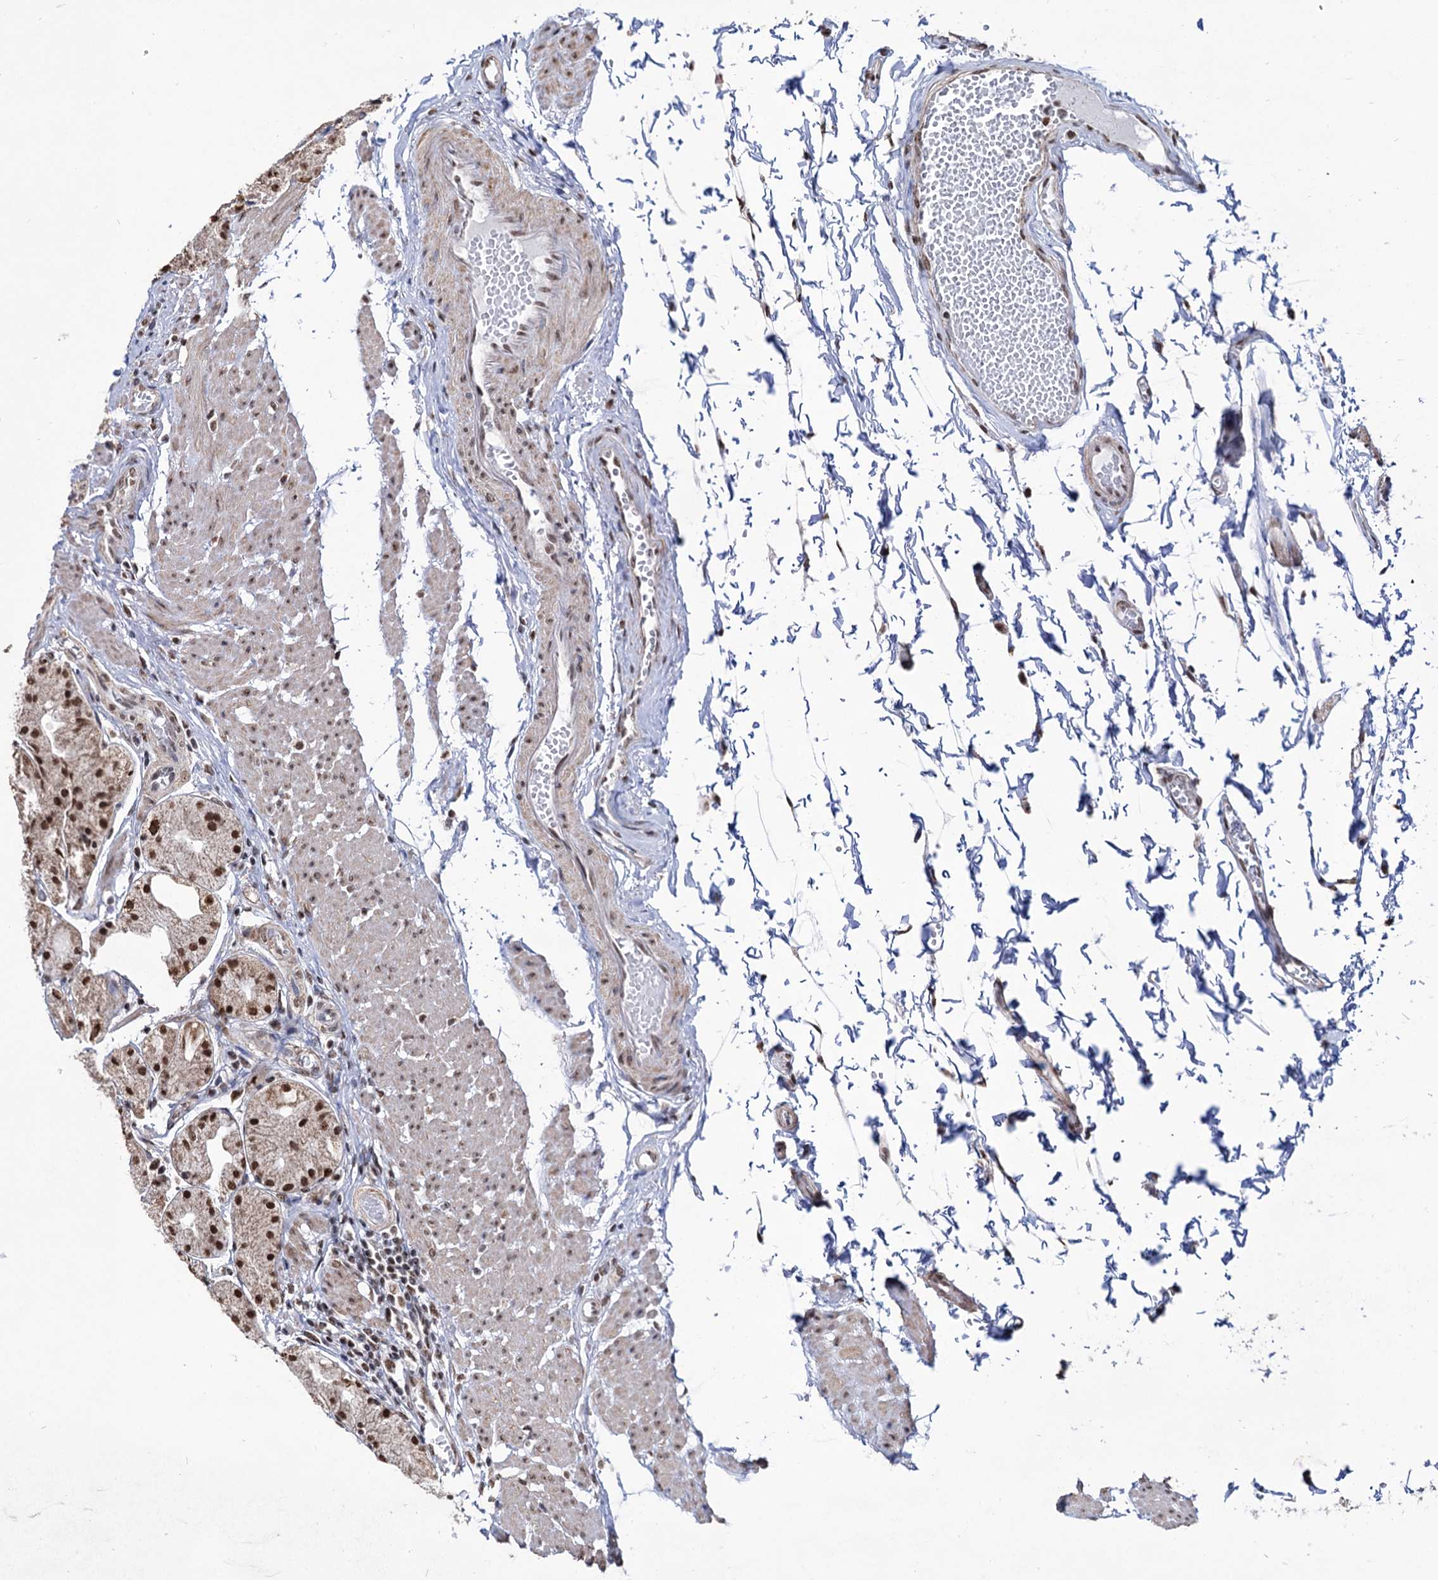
{"staining": {"intensity": "moderate", "quantity": ">75%", "location": "nuclear"}, "tissue": "stomach", "cell_type": "Glandular cells", "image_type": "normal", "snomed": [{"axis": "morphology", "description": "Normal tissue, NOS"}, {"axis": "topography", "description": "Stomach, upper"}], "caption": "Protein staining of normal stomach reveals moderate nuclear staining in about >75% of glandular cells.", "gene": "ABHD10", "patient": {"sex": "male", "age": 72}}